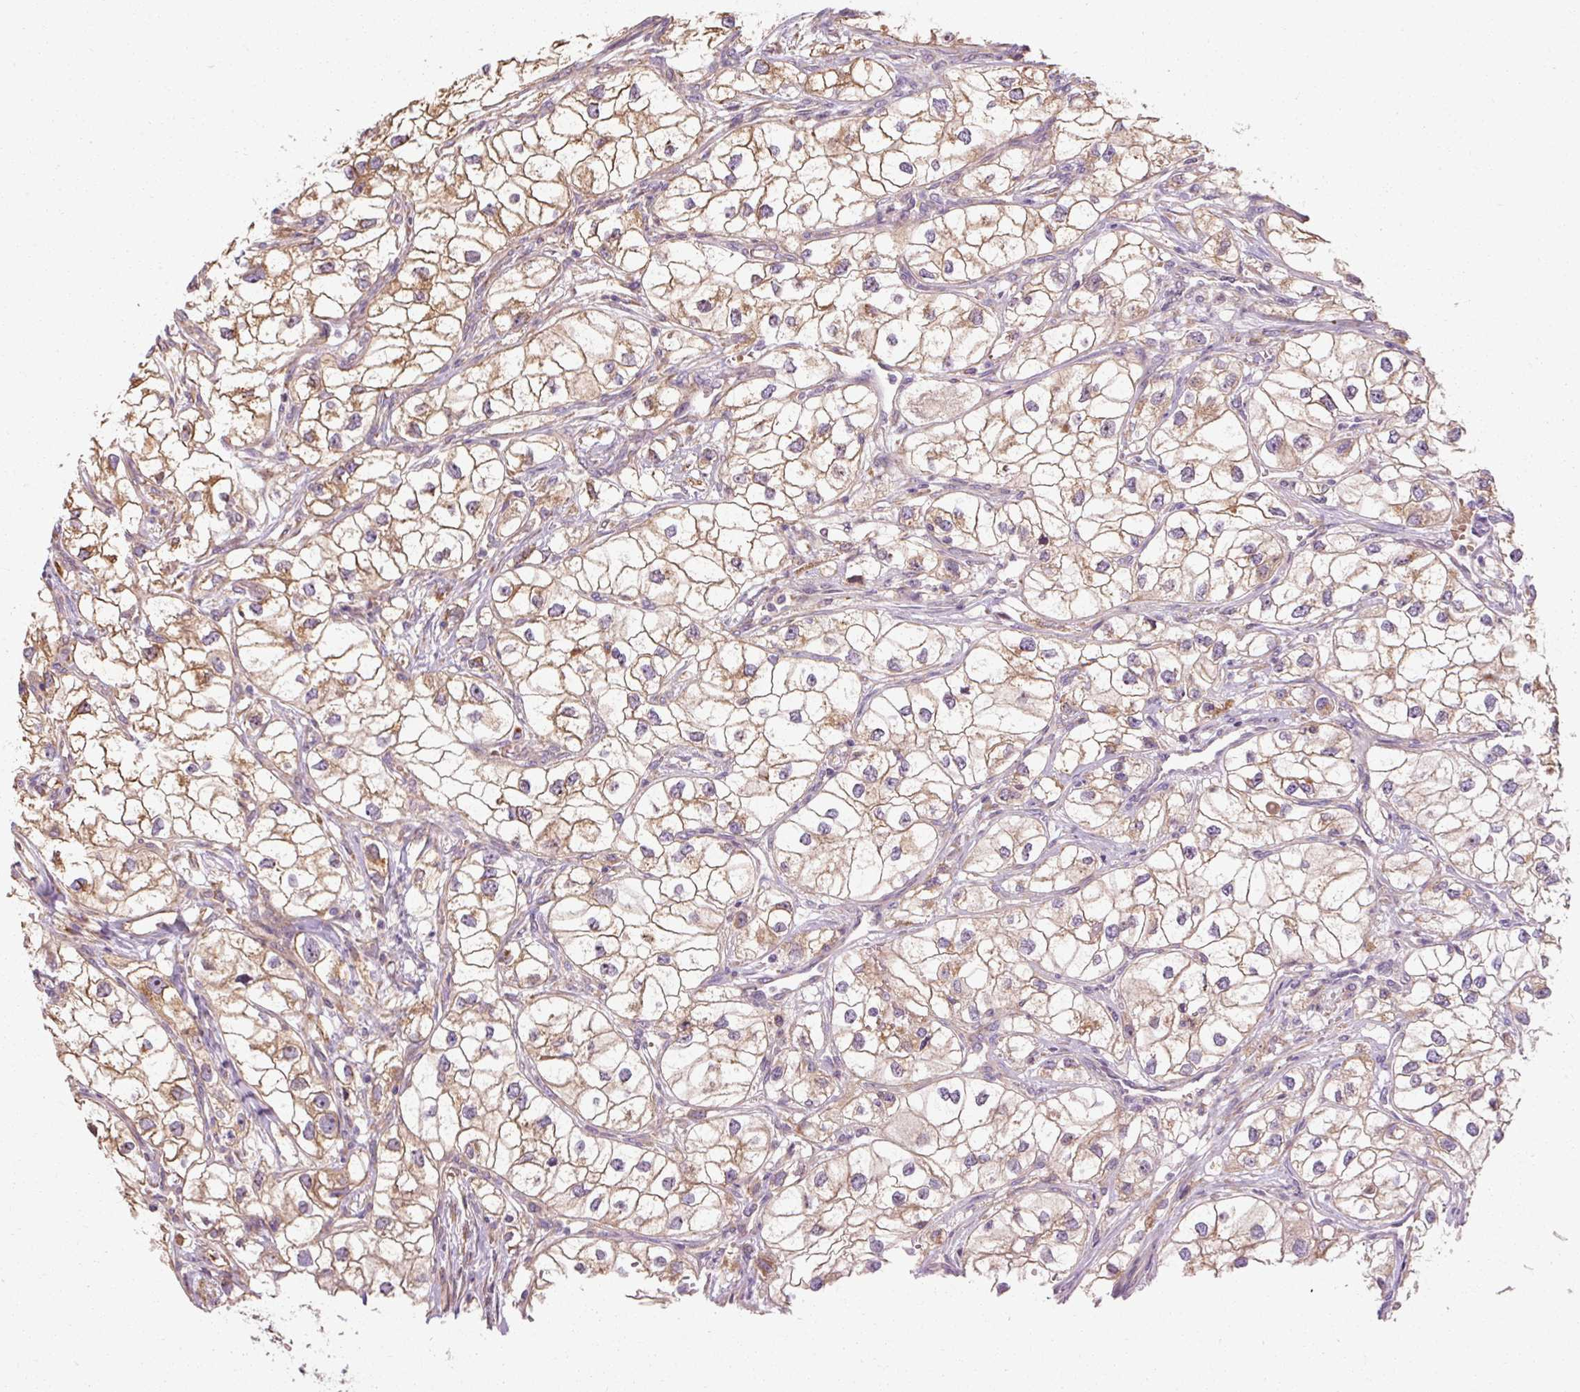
{"staining": {"intensity": "moderate", "quantity": ">75%", "location": "cytoplasmic/membranous"}, "tissue": "renal cancer", "cell_type": "Tumor cells", "image_type": "cancer", "snomed": [{"axis": "morphology", "description": "Adenocarcinoma, NOS"}, {"axis": "topography", "description": "Kidney"}], "caption": "Immunohistochemistry (IHC) of human renal adenocarcinoma displays medium levels of moderate cytoplasmic/membranous positivity in approximately >75% of tumor cells.", "gene": "TBC1D4", "patient": {"sex": "male", "age": 59}}